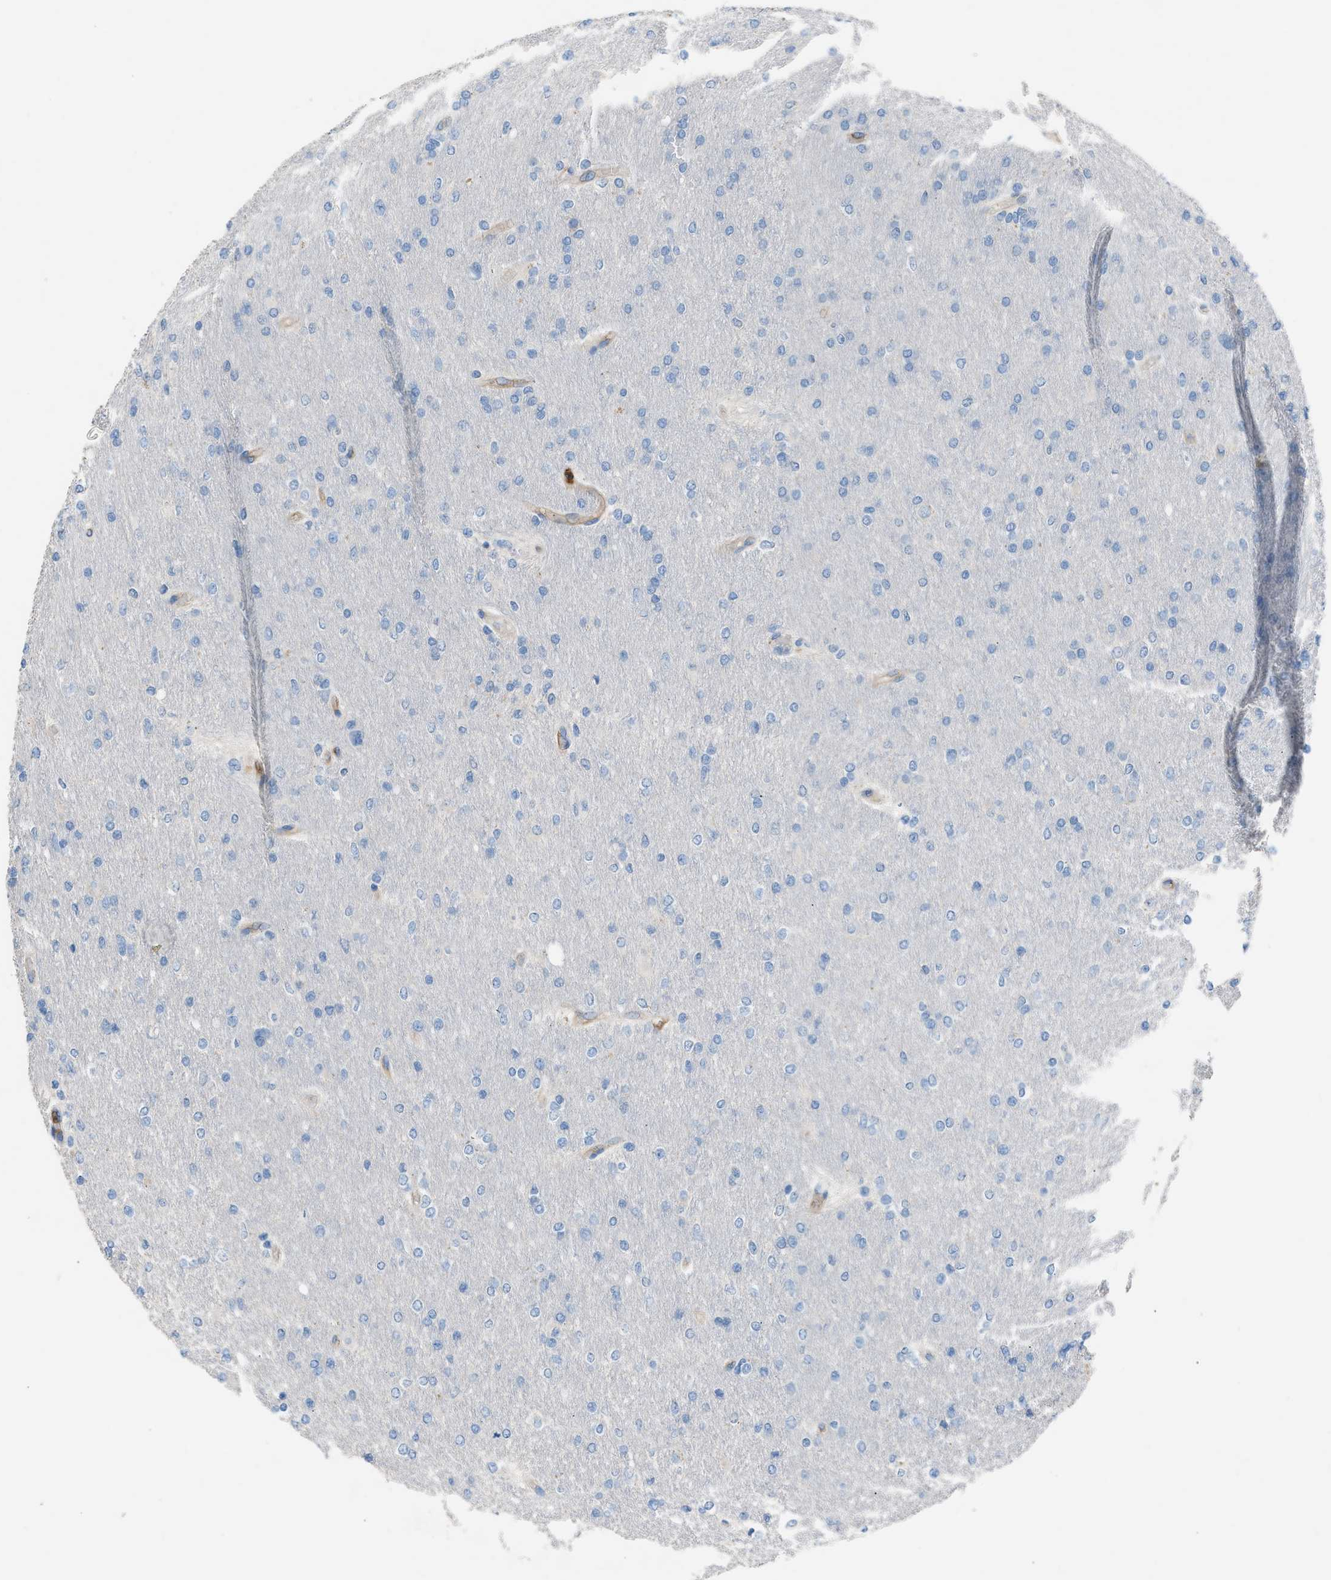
{"staining": {"intensity": "negative", "quantity": "none", "location": "none"}, "tissue": "glioma", "cell_type": "Tumor cells", "image_type": "cancer", "snomed": [{"axis": "morphology", "description": "Glioma, malignant, High grade"}, {"axis": "topography", "description": "Cerebral cortex"}], "caption": "This image is of malignant glioma (high-grade) stained with immunohistochemistry to label a protein in brown with the nuclei are counter-stained blue. There is no positivity in tumor cells. (Immunohistochemistry (ihc), brightfield microscopy, high magnification).", "gene": "DYSF", "patient": {"sex": "female", "age": 36}}